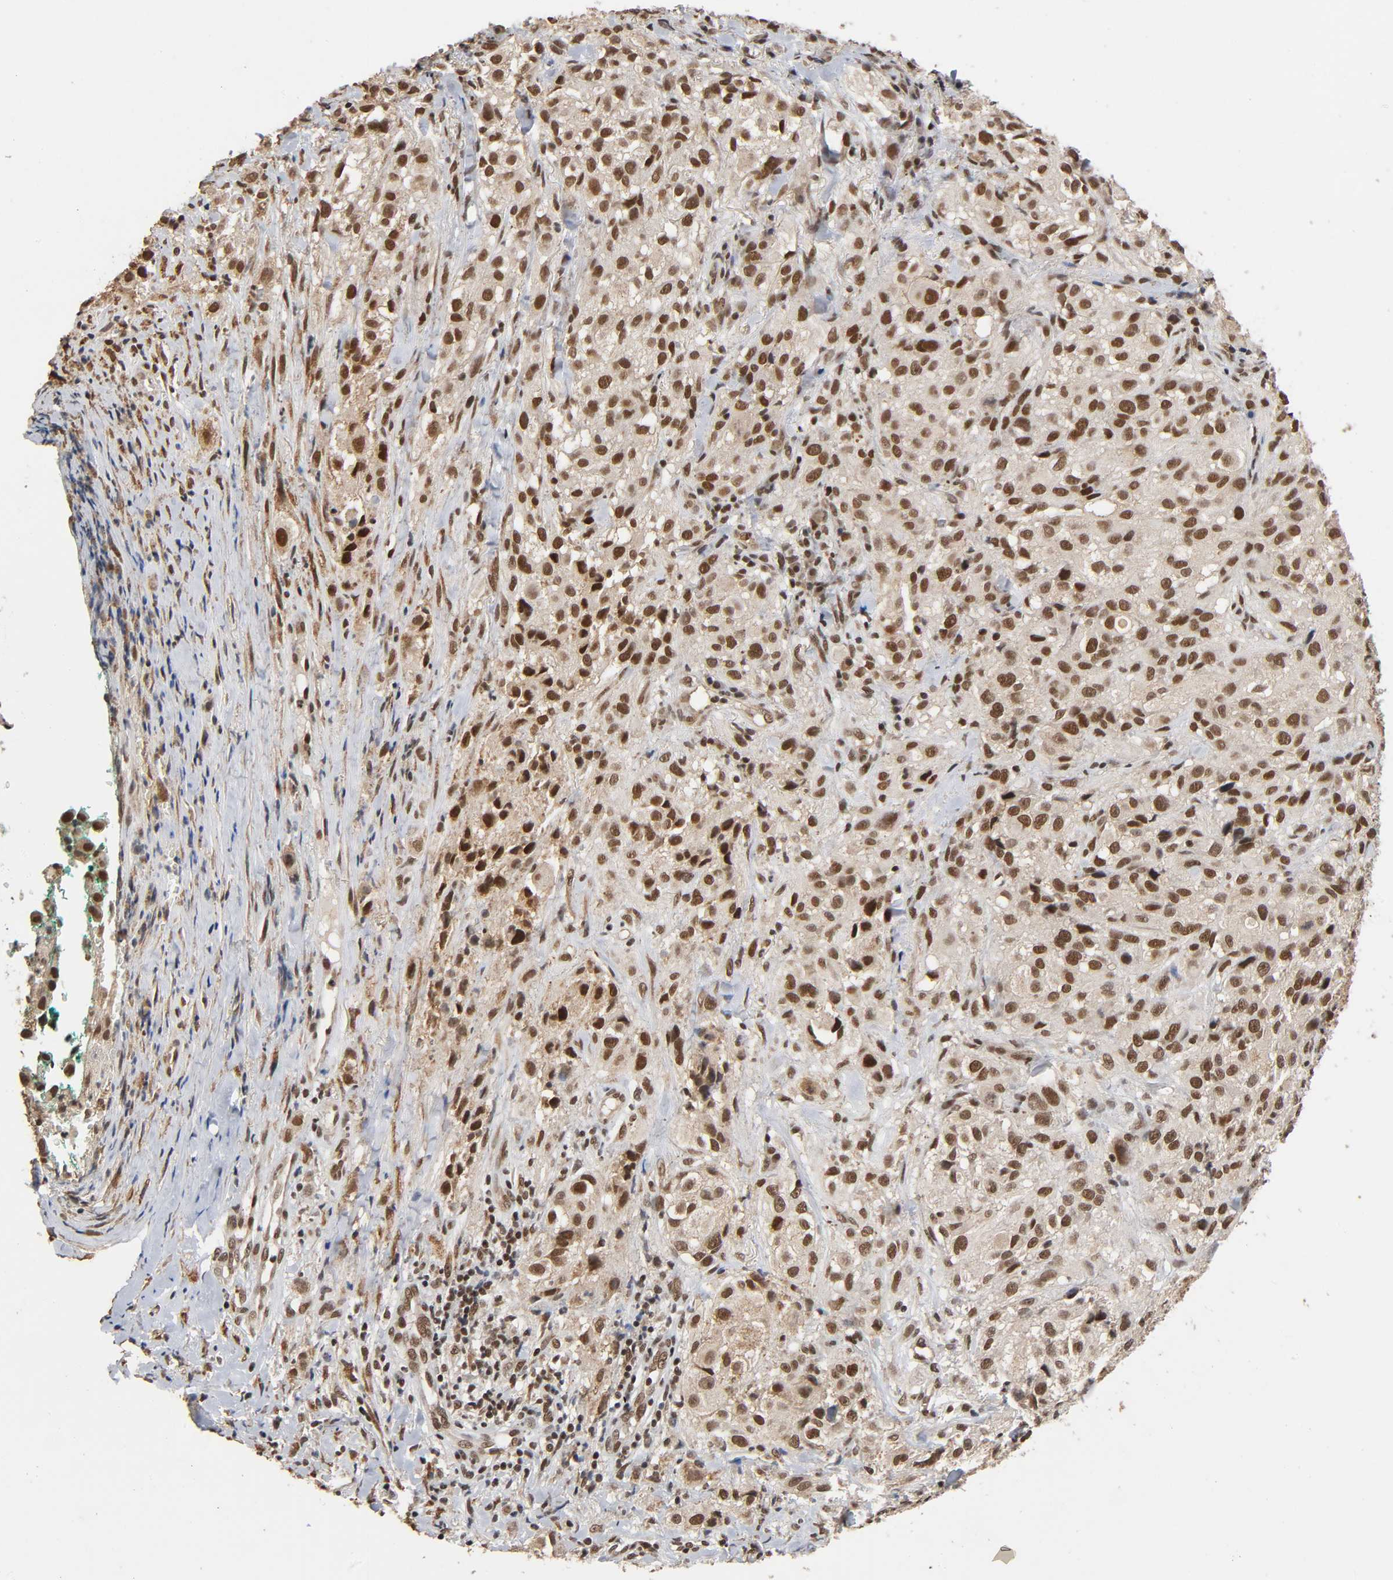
{"staining": {"intensity": "strong", "quantity": "25%-75%", "location": "cytoplasmic/membranous,nuclear"}, "tissue": "melanoma", "cell_type": "Tumor cells", "image_type": "cancer", "snomed": [{"axis": "morphology", "description": "Necrosis, NOS"}, {"axis": "morphology", "description": "Malignant melanoma, NOS"}, {"axis": "topography", "description": "Skin"}], "caption": "Melanoma was stained to show a protein in brown. There is high levels of strong cytoplasmic/membranous and nuclear expression in approximately 25%-75% of tumor cells.", "gene": "ZNF384", "patient": {"sex": "female", "age": 87}}